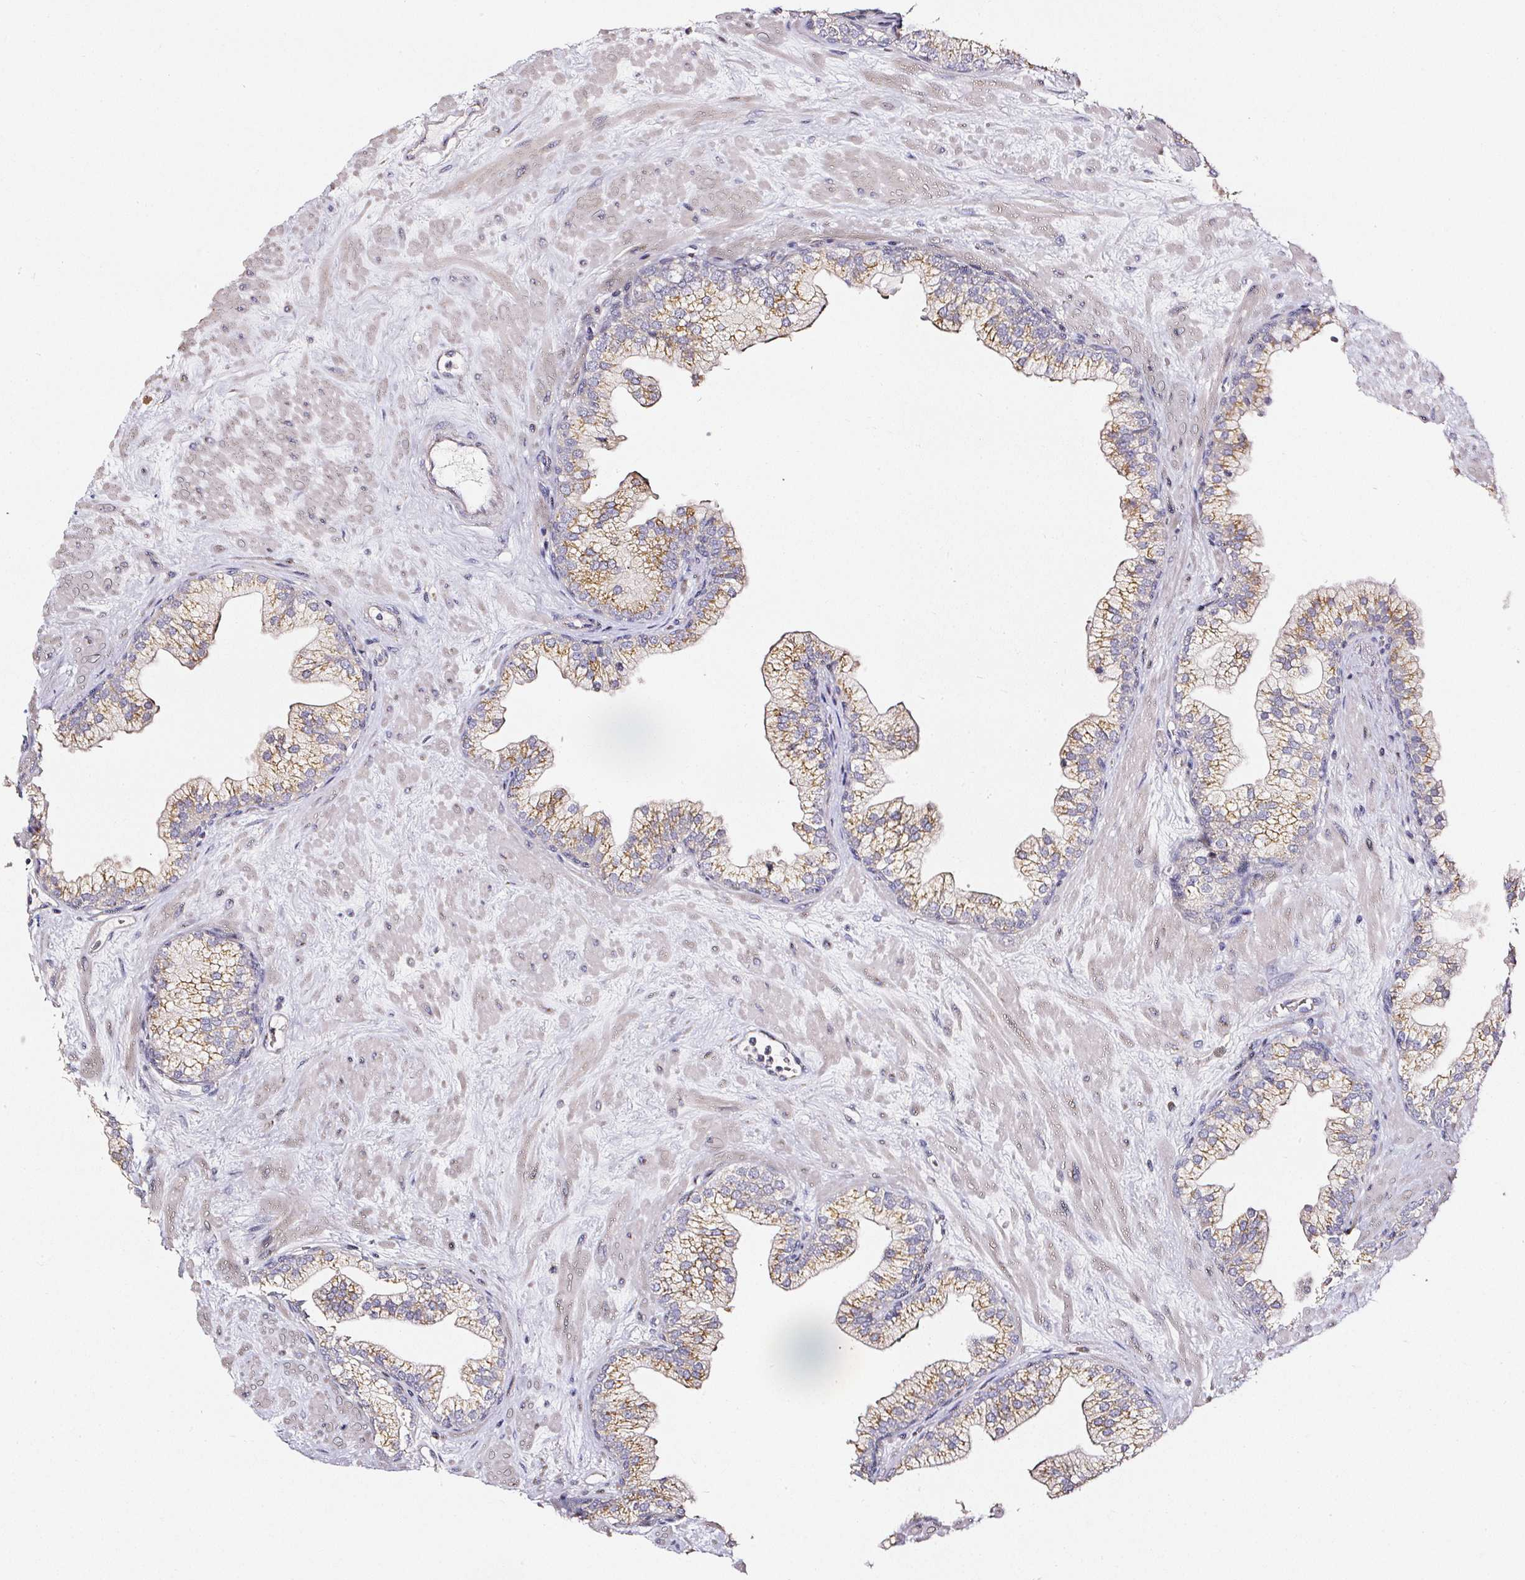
{"staining": {"intensity": "moderate", "quantity": ">75%", "location": "cytoplasmic/membranous"}, "tissue": "prostate", "cell_type": "Glandular cells", "image_type": "normal", "snomed": [{"axis": "morphology", "description": "Normal tissue, NOS"}, {"axis": "topography", "description": "Prostate"}, {"axis": "topography", "description": "Peripheral nerve tissue"}], "caption": "Protein analysis of unremarkable prostate reveals moderate cytoplasmic/membranous positivity in approximately >75% of glandular cells.", "gene": "NTRK1", "patient": {"sex": "male", "age": 61}}